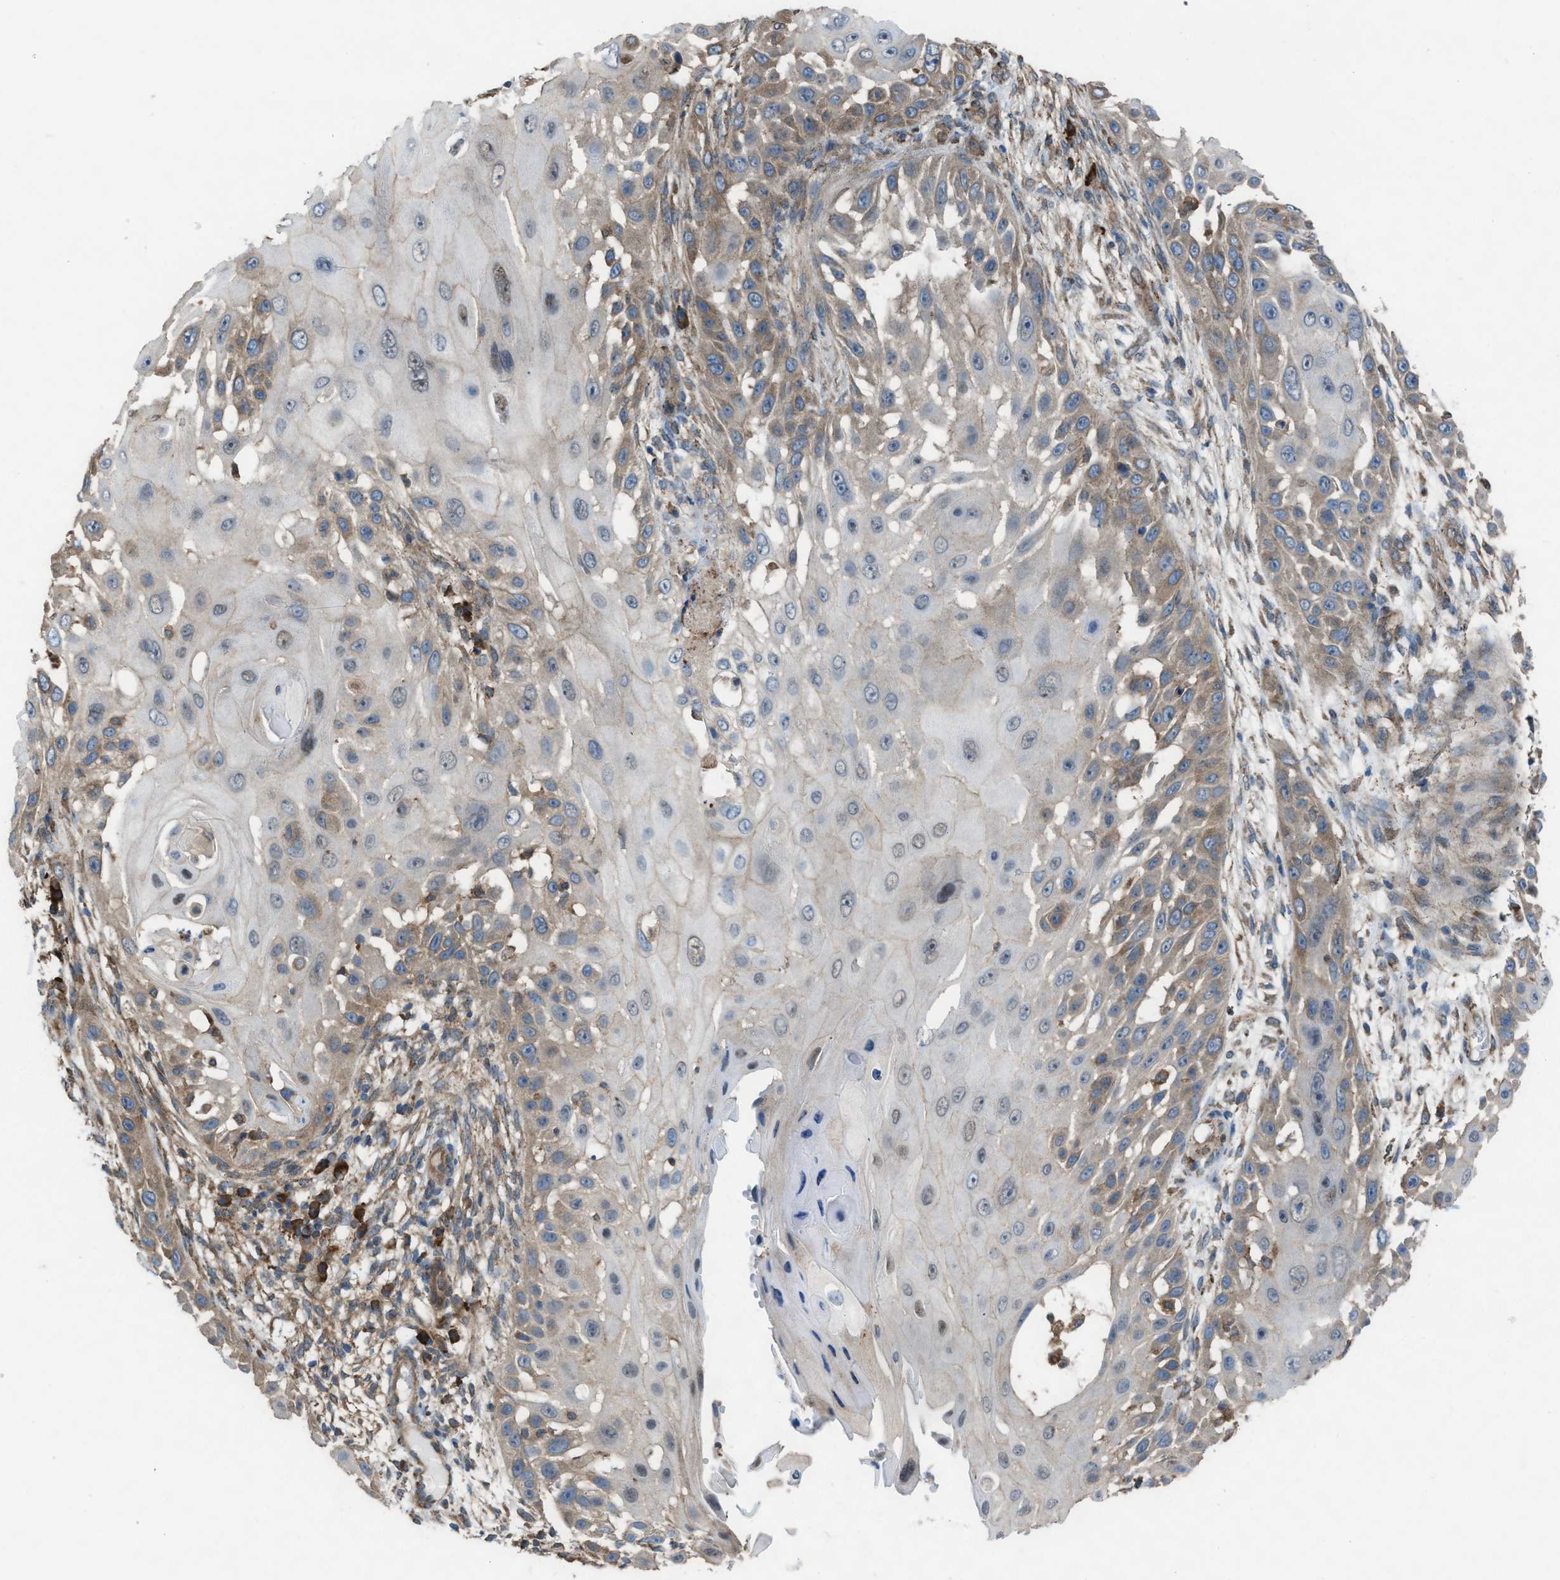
{"staining": {"intensity": "moderate", "quantity": "25%-75%", "location": "cytoplasmic/membranous"}, "tissue": "skin cancer", "cell_type": "Tumor cells", "image_type": "cancer", "snomed": [{"axis": "morphology", "description": "Squamous cell carcinoma, NOS"}, {"axis": "topography", "description": "Skin"}], "caption": "Squamous cell carcinoma (skin) stained with a brown dye demonstrates moderate cytoplasmic/membranous positive expression in about 25%-75% of tumor cells.", "gene": "PLAA", "patient": {"sex": "female", "age": 44}}